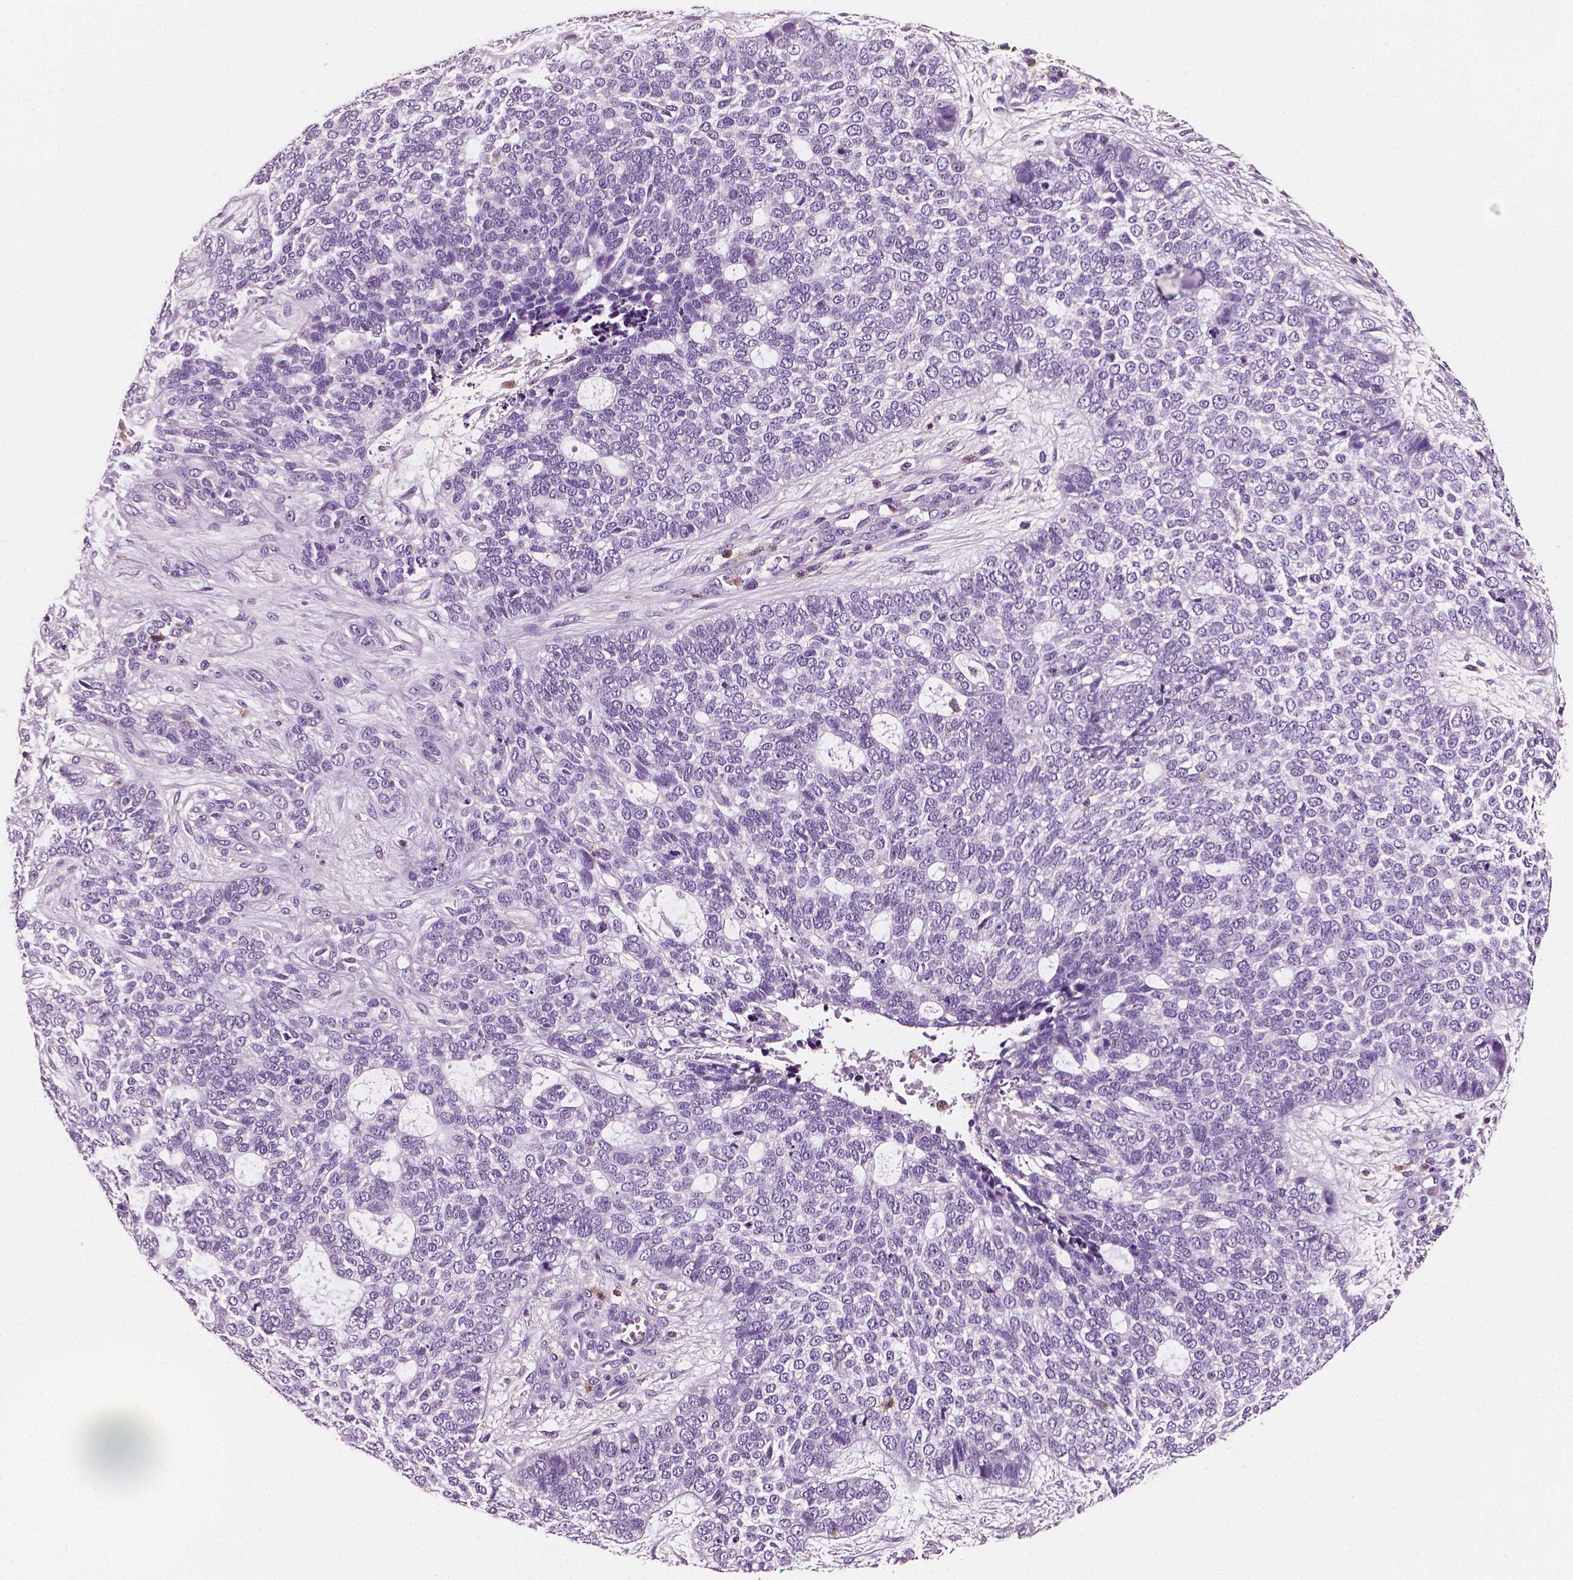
{"staining": {"intensity": "negative", "quantity": "none", "location": "none"}, "tissue": "skin cancer", "cell_type": "Tumor cells", "image_type": "cancer", "snomed": [{"axis": "morphology", "description": "Basal cell carcinoma"}, {"axis": "topography", "description": "Skin"}], "caption": "DAB immunohistochemical staining of skin cancer (basal cell carcinoma) demonstrates no significant expression in tumor cells.", "gene": "PTPRC", "patient": {"sex": "female", "age": 69}}